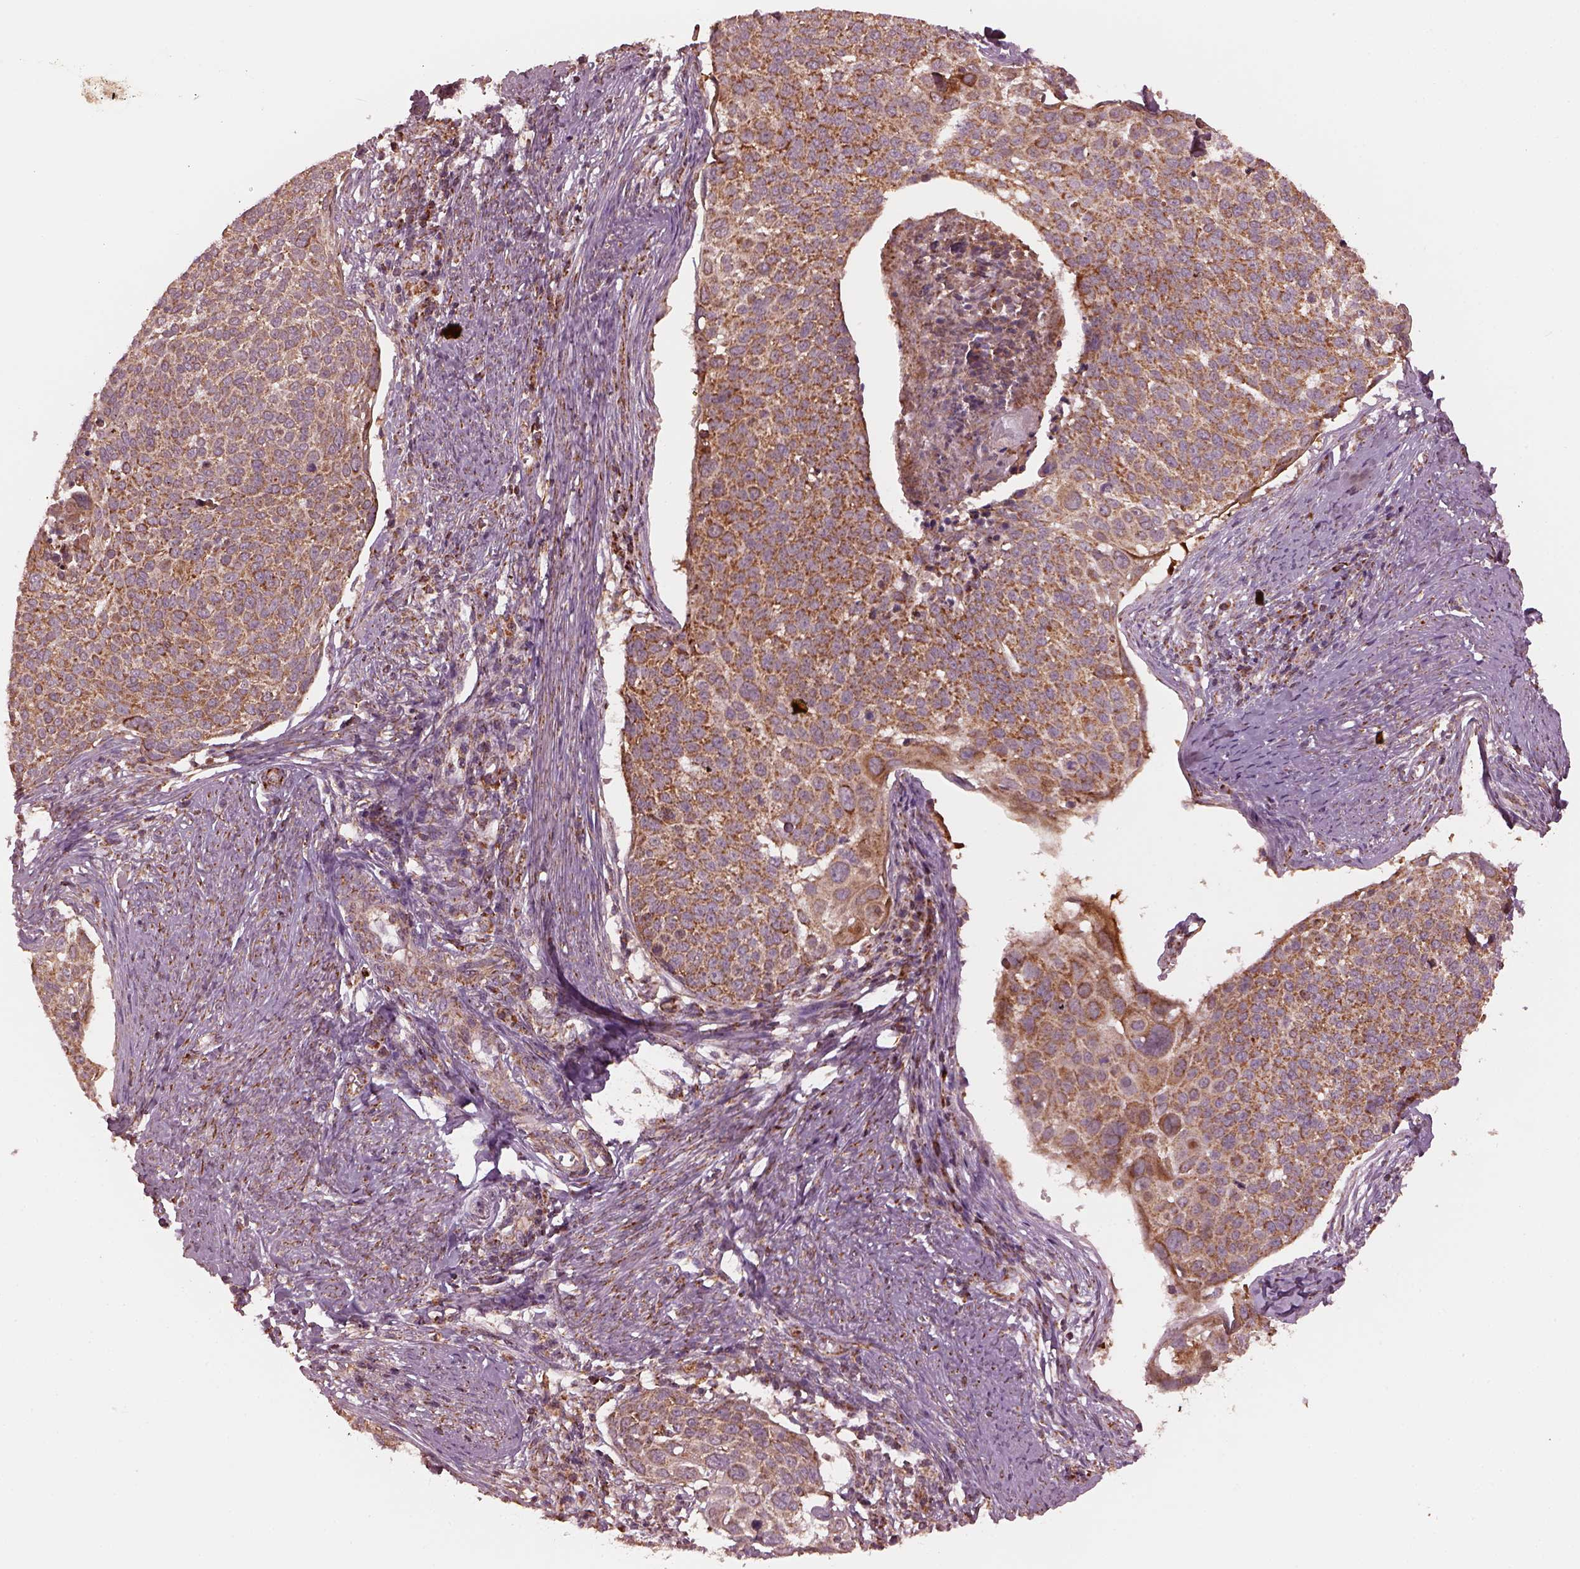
{"staining": {"intensity": "moderate", "quantity": "25%-75%", "location": "cytoplasmic/membranous"}, "tissue": "cervical cancer", "cell_type": "Tumor cells", "image_type": "cancer", "snomed": [{"axis": "morphology", "description": "Squamous cell carcinoma, NOS"}, {"axis": "topography", "description": "Cervix"}], "caption": "IHC (DAB) staining of cervical squamous cell carcinoma reveals moderate cytoplasmic/membranous protein staining in approximately 25%-75% of tumor cells.", "gene": "NDUFB10", "patient": {"sex": "female", "age": 39}}